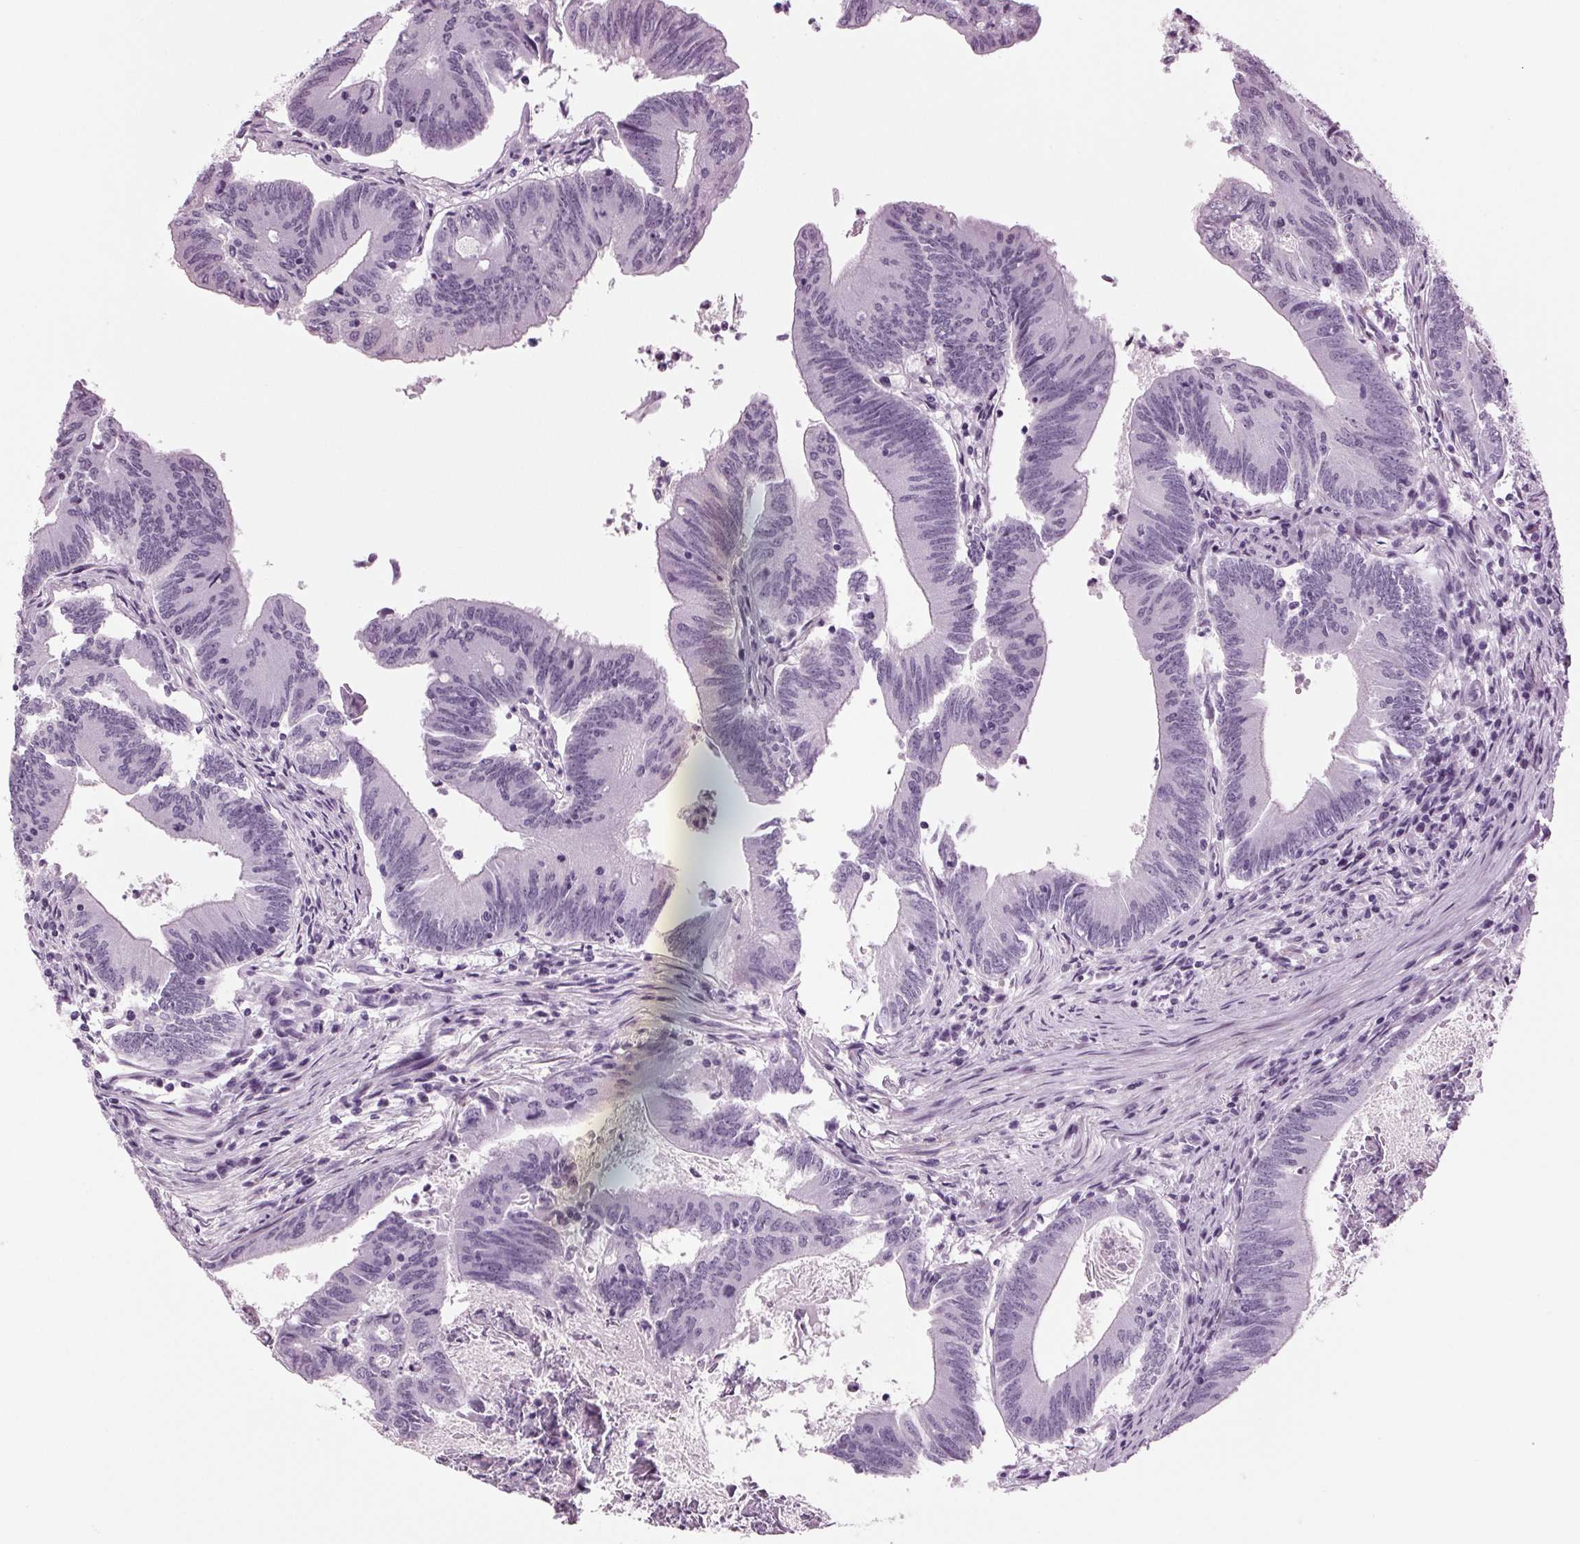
{"staining": {"intensity": "negative", "quantity": "none", "location": "none"}, "tissue": "colorectal cancer", "cell_type": "Tumor cells", "image_type": "cancer", "snomed": [{"axis": "morphology", "description": "Adenocarcinoma, NOS"}, {"axis": "topography", "description": "Colon"}], "caption": "The histopathology image shows no staining of tumor cells in colorectal cancer (adenocarcinoma). Nuclei are stained in blue.", "gene": "DNAH12", "patient": {"sex": "female", "age": 70}}